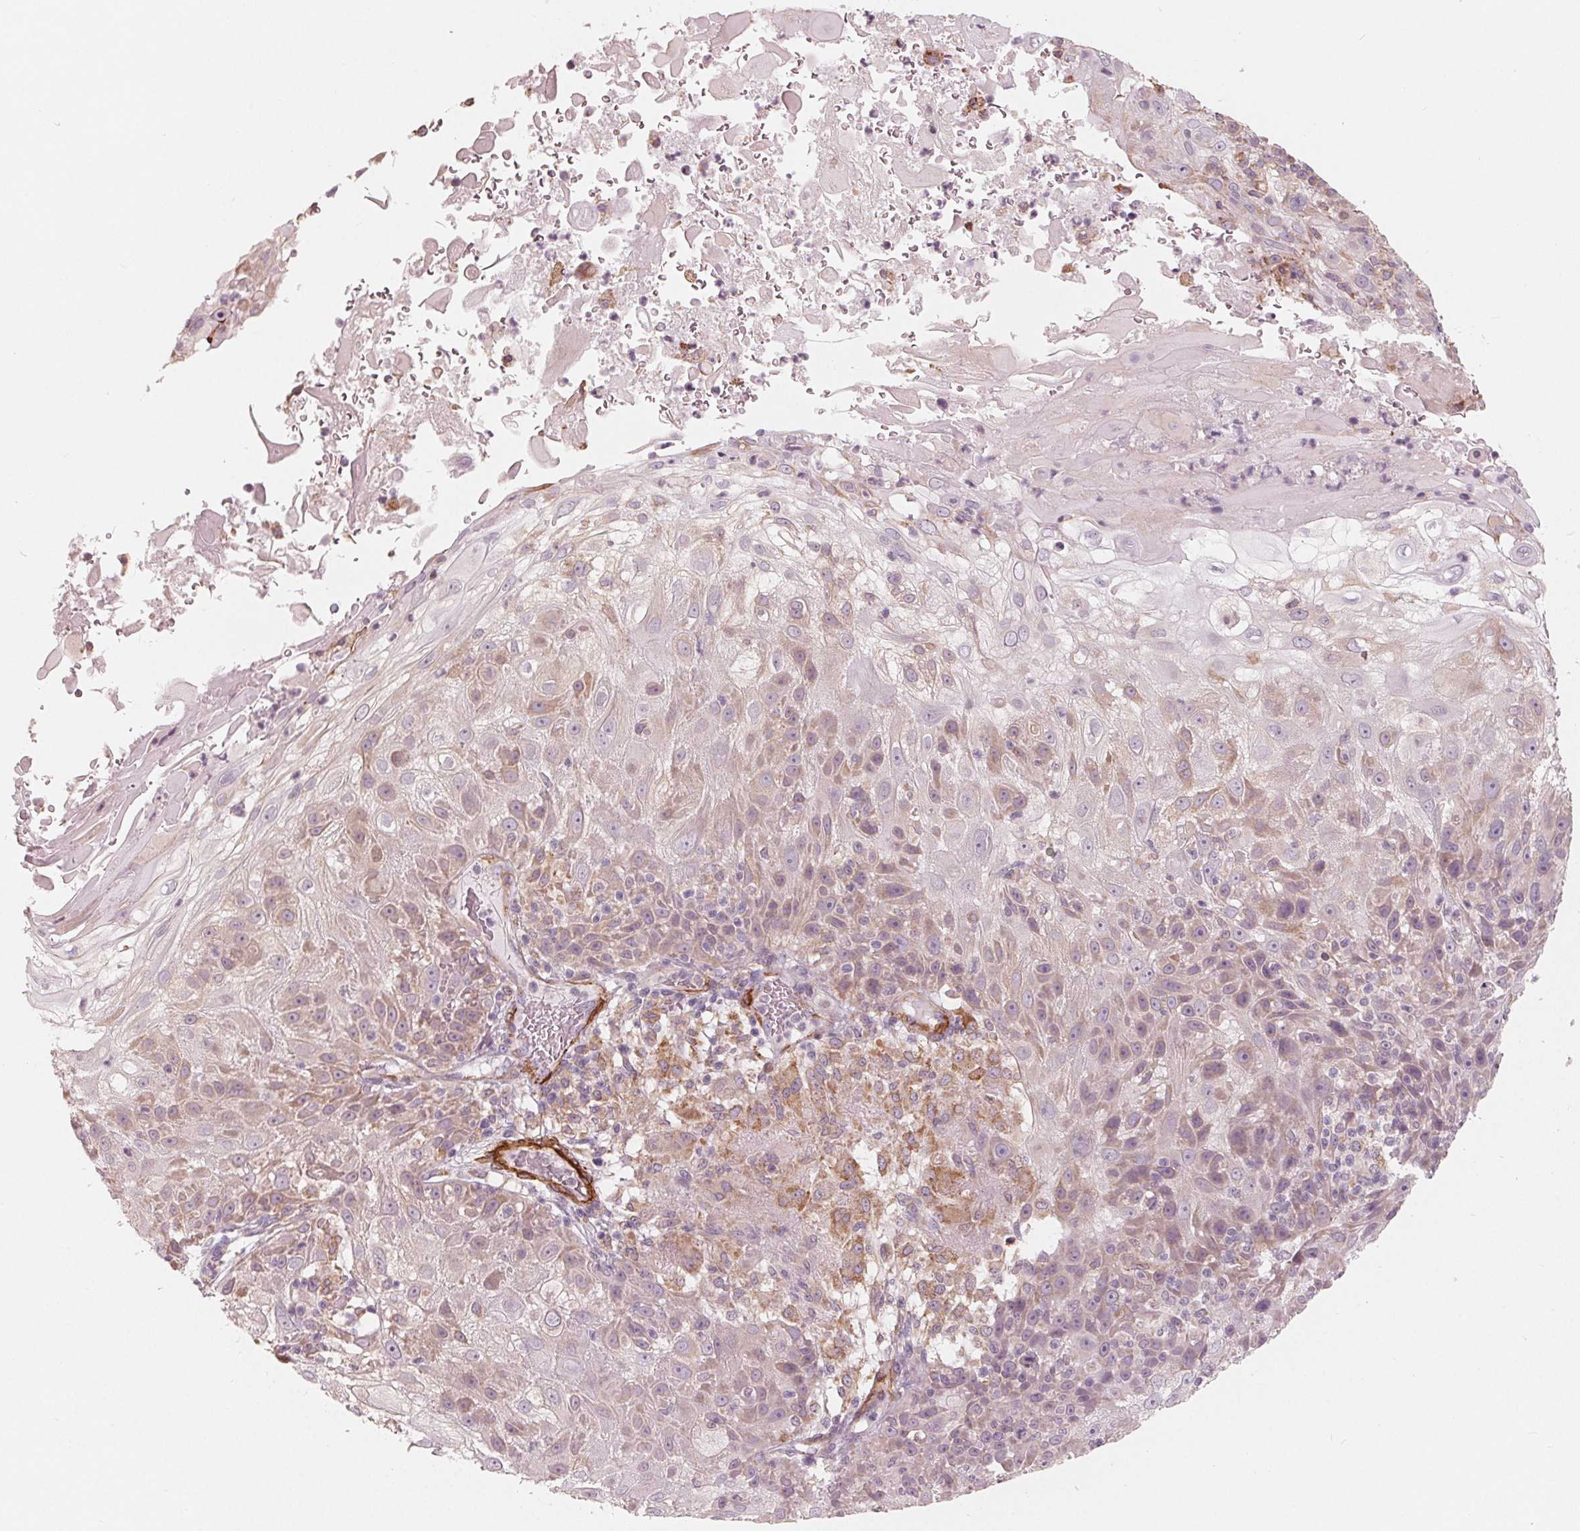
{"staining": {"intensity": "moderate", "quantity": "<25%", "location": "cytoplasmic/membranous"}, "tissue": "skin cancer", "cell_type": "Tumor cells", "image_type": "cancer", "snomed": [{"axis": "morphology", "description": "Normal tissue, NOS"}, {"axis": "morphology", "description": "Squamous cell carcinoma, NOS"}, {"axis": "topography", "description": "Skin"}], "caption": "Protein staining of skin squamous cell carcinoma tissue displays moderate cytoplasmic/membranous expression in approximately <25% of tumor cells.", "gene": "MIER3", "patient": {"sex": "female", "age": 83}}